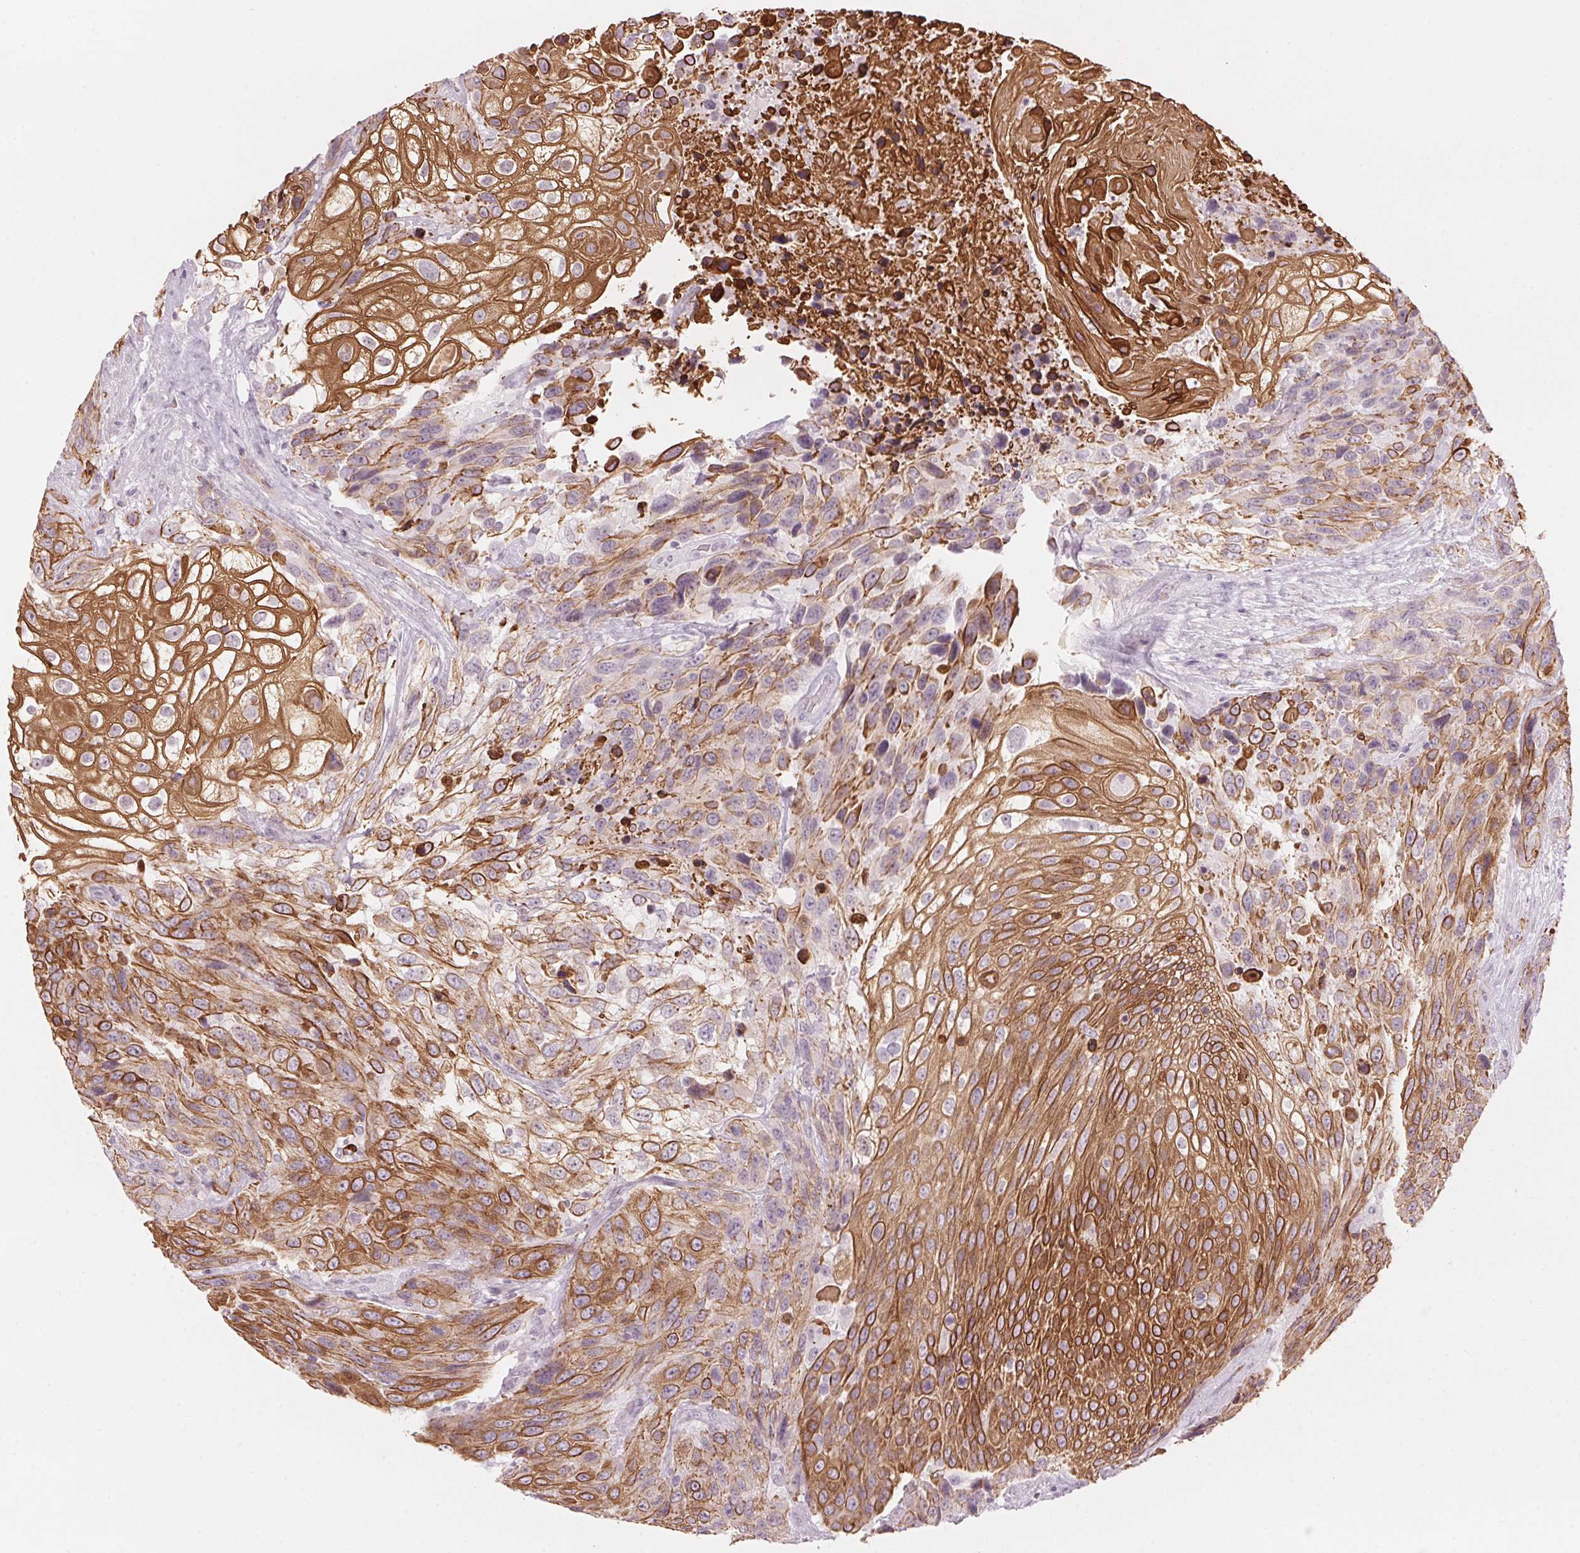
{"staining": {"intensity": "strong", "quantity": "25%-75%", "location": "cytoplasmic/membranous"}, "tissue": "urothelial cancer", "cell_type": "Tumor cells", "image_type": "cancer", "snomed": [{"axis": "morphology", "description": "Urothelial carcinoma, High grade"}, {"axis": "topography", "description": "Urinary bladder"}], "caption": "A photomicrograph showing strong cytoplasmic/membranous positivity in approximately 25%-75% of tumor cells in urothelial cancer, as visualized by brown immunohistochemical staining.", "gene": "SCTR", "patient": {"sex": "female", "age": 70}}